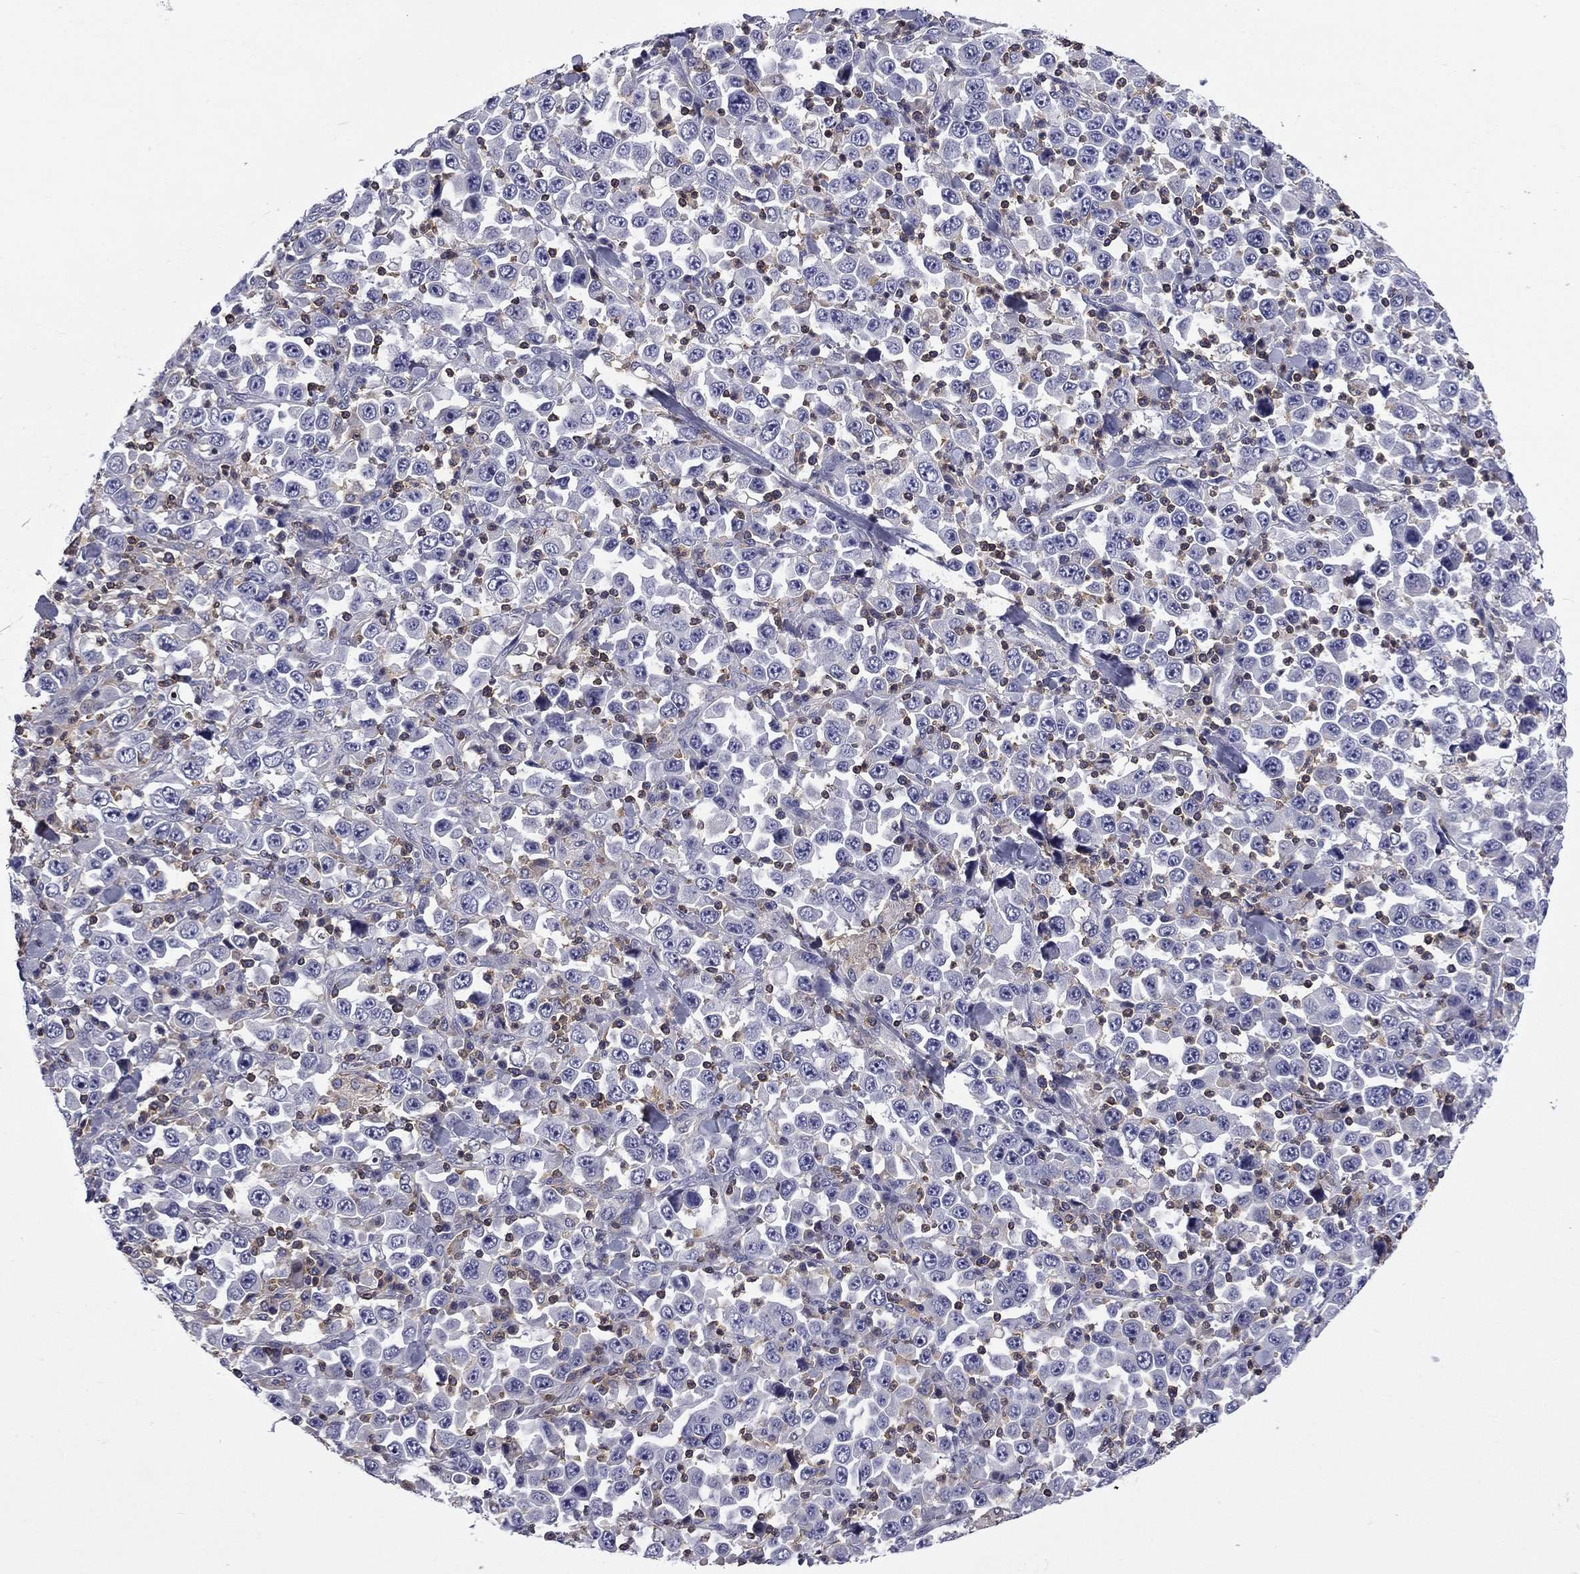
{"staining": {"intensity": "negative", "quantity": "none", "location": "none"}, "tissue": "stomach cancer", "cell_type": "Tumor cells", "image_type": "cancer", "snomed": [{"axis": "morphology", "description": "Normal tissue, NOS"}, {"axis": "morphology", "description": "Adenocarcinoma, NOS"}, {"axis": "topography", "description": "Stomach, upper"}, {"axis": "topography", "description": "Stomach"}], "caption": "Immunohistochemistry (IHC) histopathology image of human stomach cancer (adenocarcinoma) stained for a protein (brown), which exhibits no staining in tumor cells.", "gene": "ARHGAP45", "patient": {"sex": "male", "age": 59}}